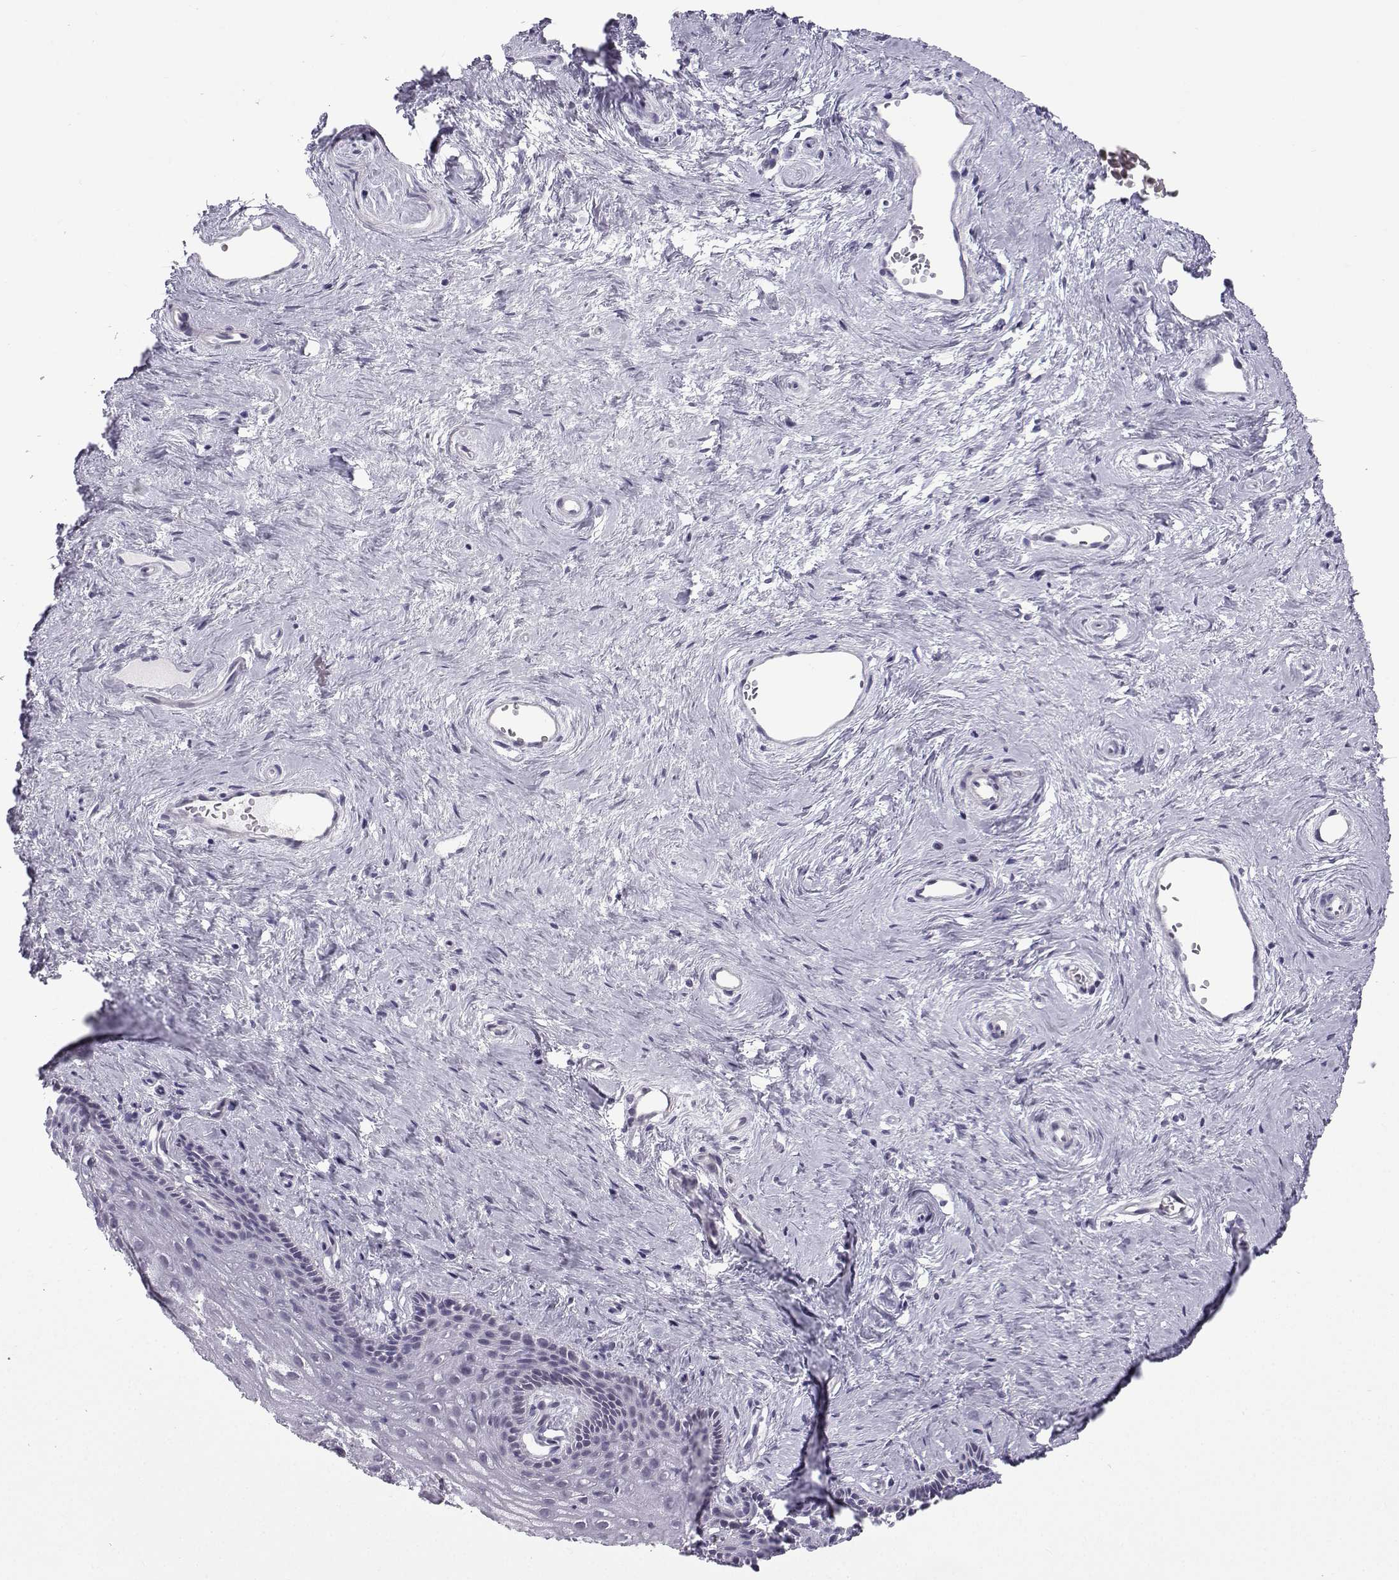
{"staining": {"intensity": "negative", "quantity": "none", "location": "none"}, "tissue": "vagina", "cell_type": "Squamous epithelial cells", "image_type": "normal", "snomed": [{"axis": "morphology", "description": "Normal tissue, NOS"}, {"axis": "topography", "description": "Vagina"}], "caption": "IHC micrograph of normal human vagina stained for a protein (brown), which demonstrates no expression in squamous epithelial cells. (IHC, brightfield microscopy, high magnification).", "gene": "CFAP53", "patient": {"sex": "female", "age": 45}}